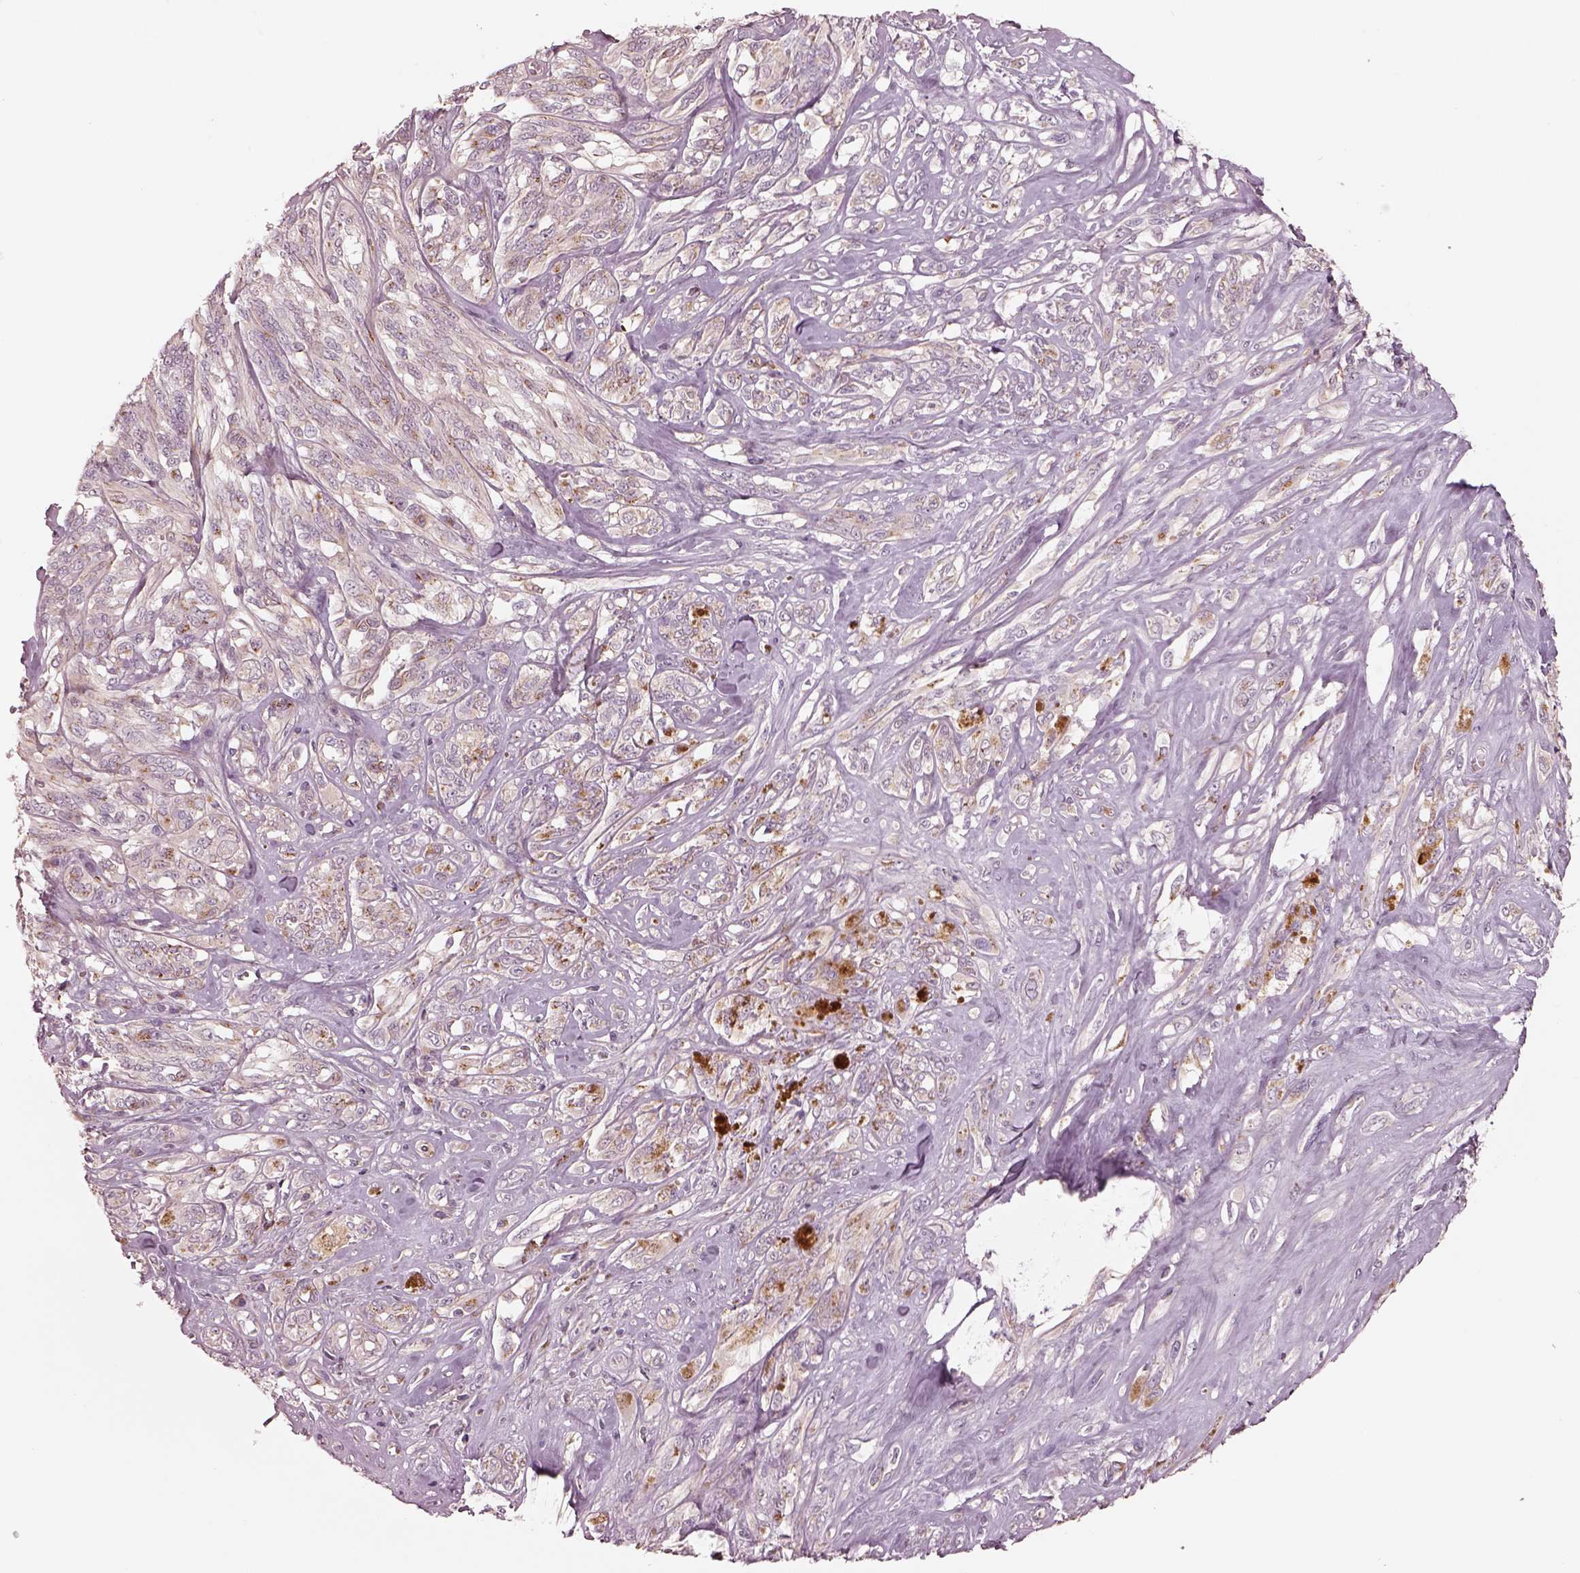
{"staining": {"intensity": "moderate", "quantity": "<25%", "location": "cytoplasmic/membranous"}, "tissue": "melanoma", "cell_type": "Tumor cells", "image_type": "cancer", "snomed": [{"axis": "morphology", "description": "Malignant melanoma, NOS"}, {"axis": "topography", "description": "Skin"}], "caption": "DAB (3,3'-diaminobenzidine) immunohistochemical staining of melanoma exhibits moderate cytoplasmic/membranous protein expression in about <25% of tumor cells.", "gene": "SDCBP2", "patient": {"sex": "female", "age": 91}}